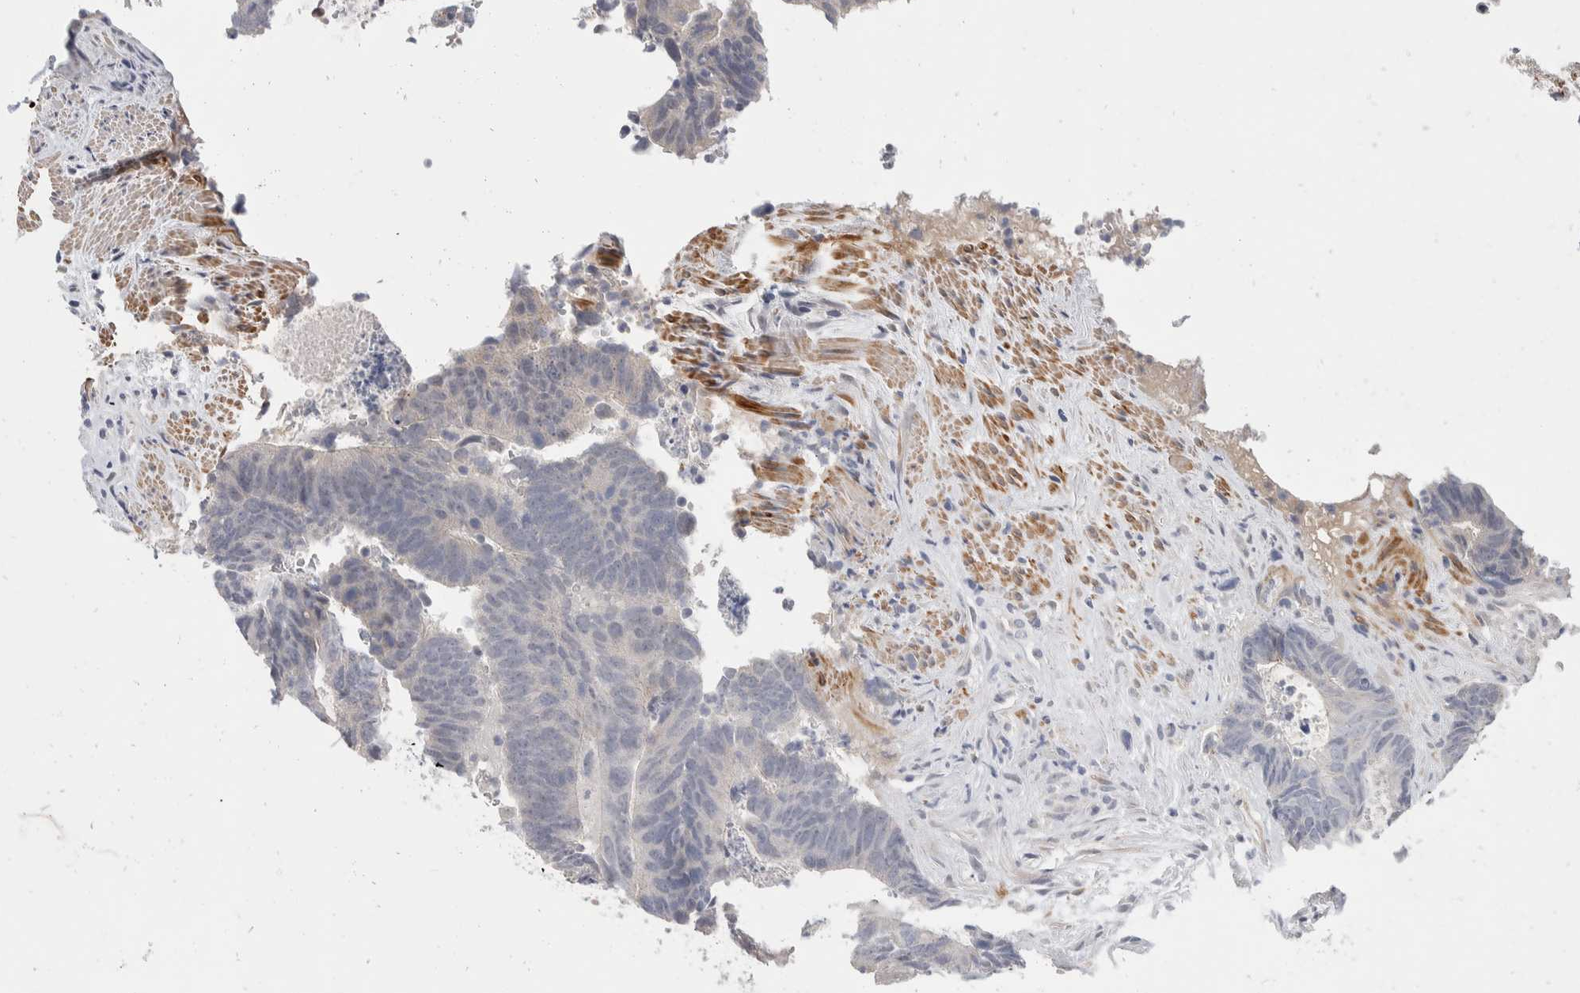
{"staining": {"intensity": "negative", "quantity": "none", "location": "none"}, "tissue": "colorectal cancer", "cell_type": "Tumor cells", "image_type": "cancer", "snomed": [{"axis": "morphology", "description": "Adenocarcinoma, NOS"}, {"axis": "topography", "description": "Colon"}], "caption": "This is an IHC micrograph of colorectal cancer. There is no expression in tumor cells.", "gene": "CATSPERD", "patient": {"sex": "male", "age": 56}}